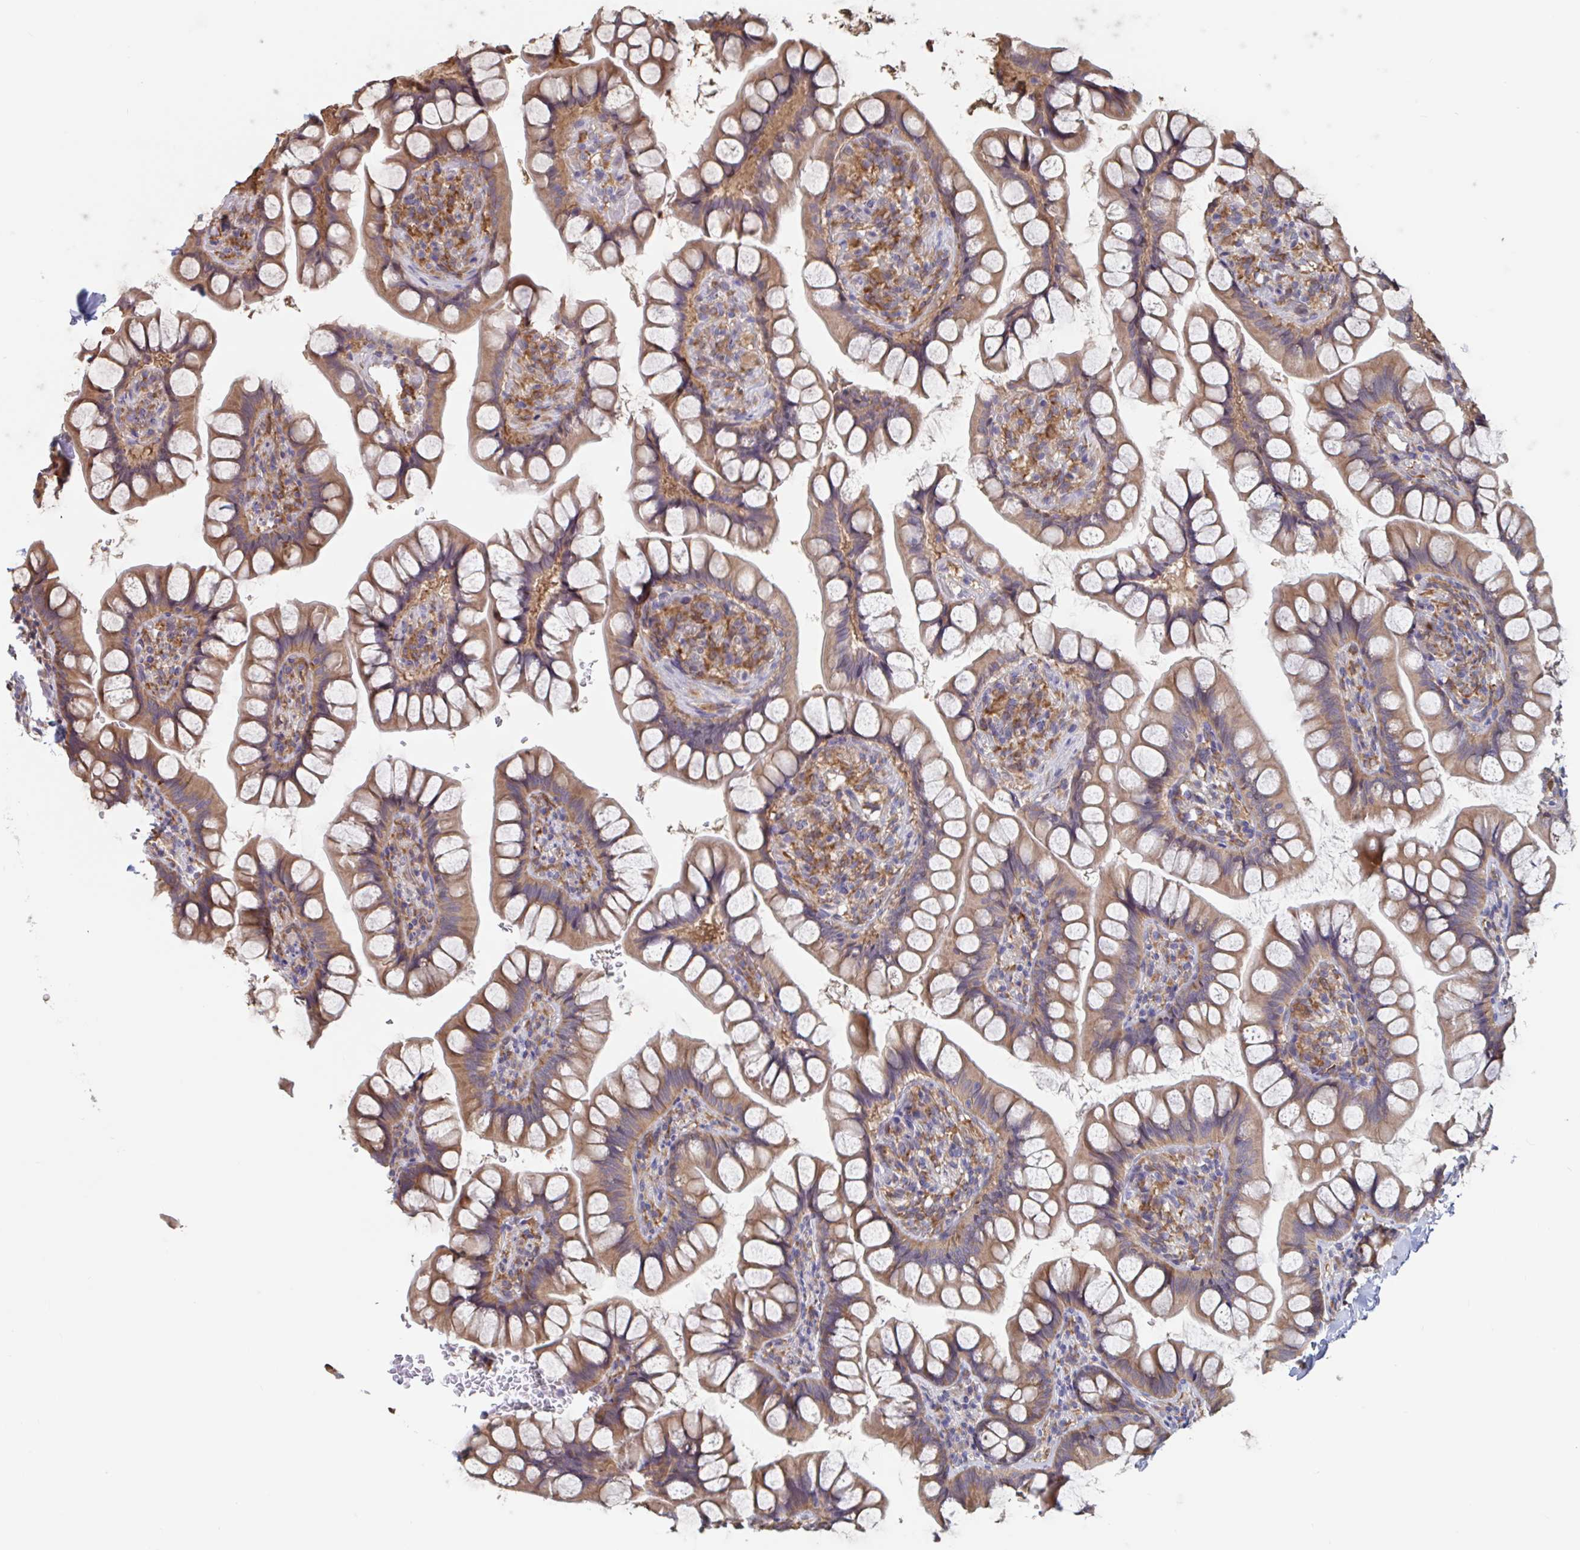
{"staining": {"intensity": "moderate", "quantity": ">75%", "location": "cytoplasmic/membranous"}, "tissue": "small intestine", "cell_type": "Glandular cells", "image_type": "normal", "snomed": [{"axis": "morphology", "description": "Normal tissue, NOS"}, {"axis": "topography", "description": "Small intestine"}], "caption": "Benign small intestine displays moderate cytoplasmic/membranous staining in about >75% of glandular cells (DAB (3,3'-diaminobenzidine) IHC with brightfield microscopy, high magnification)..", "gene": "SNX8", "patient": {"sex": "male", "age": 70}}